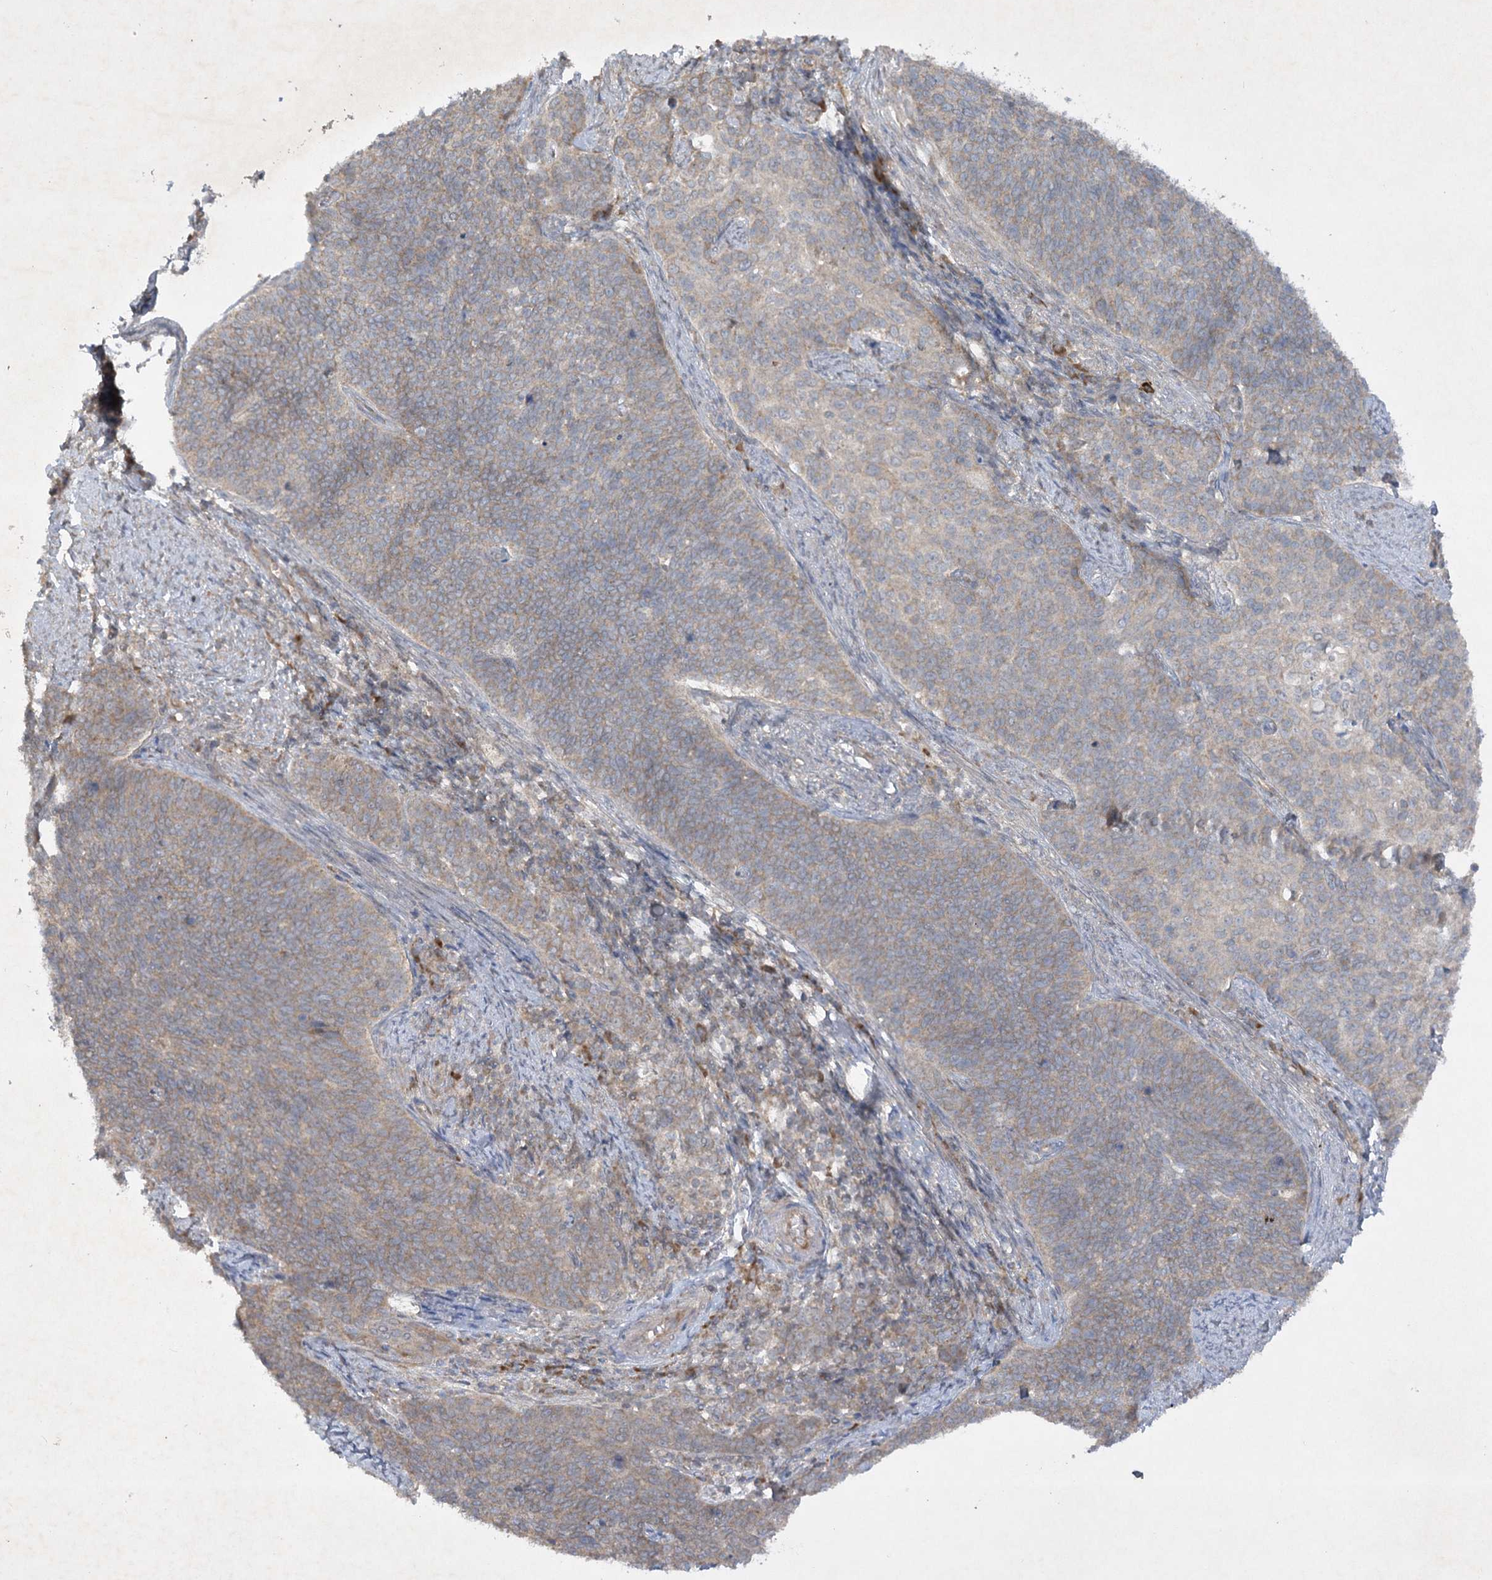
{"staining": {"intensity": "weak", "quantity": ">75%", "location": "cytoplasmic/membranous"}, "tissue": "cervical cancer", "cell_type": "Tumor cells", "image_type": "cancer", "snomed": [{"axis": "morphology", "description": "Squamous cell carcinoma, NOS"}, {"axis": "topography", "description": "Cervix"}], "caption": "Protein staining of cervical cancer tissue reveals weak cytoplasmic/membranous staining in about >75% of tumor cells. The protein is stained brown, and the nuclei are stained in blue (DAB (3,3'-diaminobenzidine) IHC with brightfield microscopy, high magnification).", "gene": "TRAF3IP1", "patient": {"sex": "female", "age": 39}}